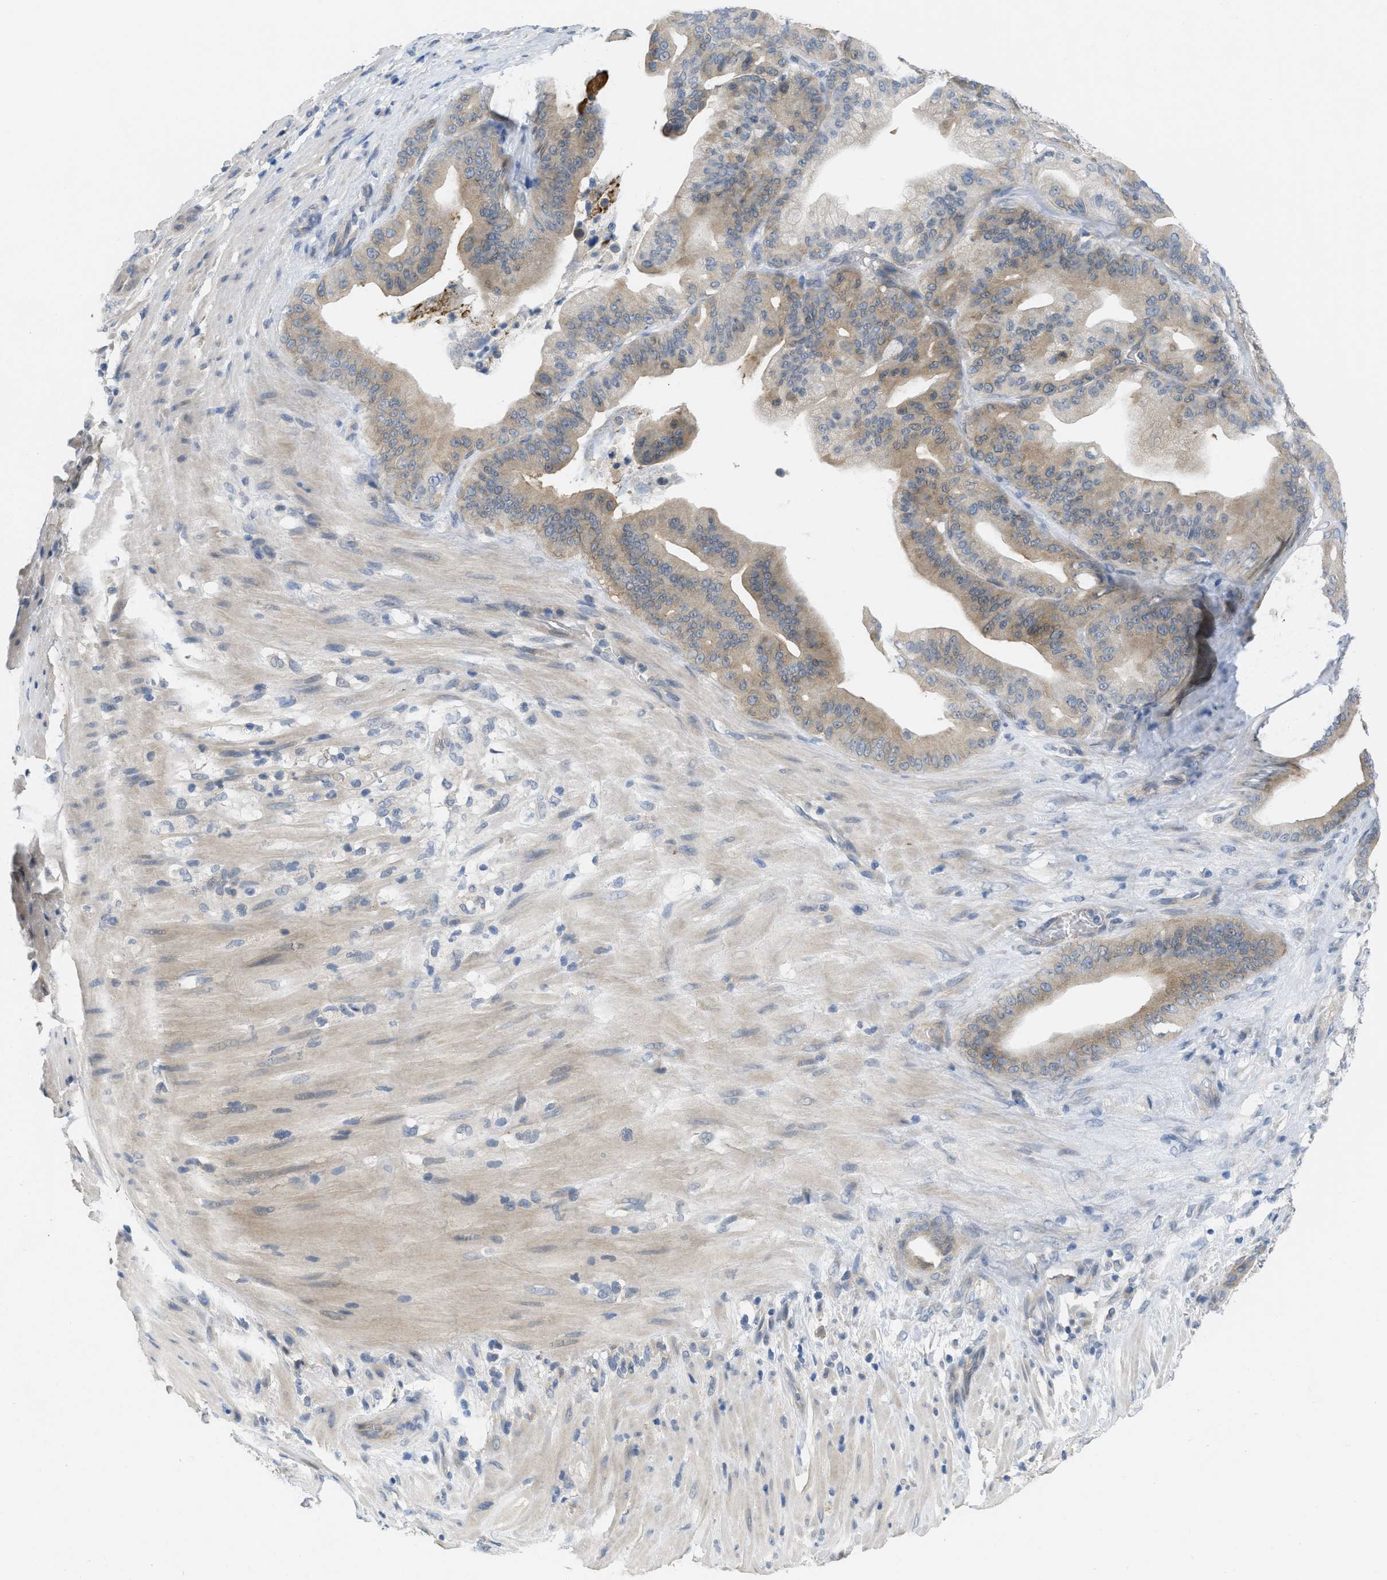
{"staining": {"intensity": "weak", "quantity": ">75%", "location": "cytoplasmic/membranous"}, "tissue": "pancreatic cancer", "cell_type": "Tumor cells", "image_type": "cancer", "snomed": [{"axis": "morphology", "description": "Adenocarcinoma, NOS"}, {"axis": "topography", "description": "Pancreas"}], "caption": "Pancreatic cancer stained with DAB (3,3'-diaminobenzidine) immunohistochemistry reveals low levels of weak cytoplasmic/membranous staining in approximately >75% of tumor cells.", "gene": "TNFAIP1", "patient": {"sex": "male", "age": 63}}